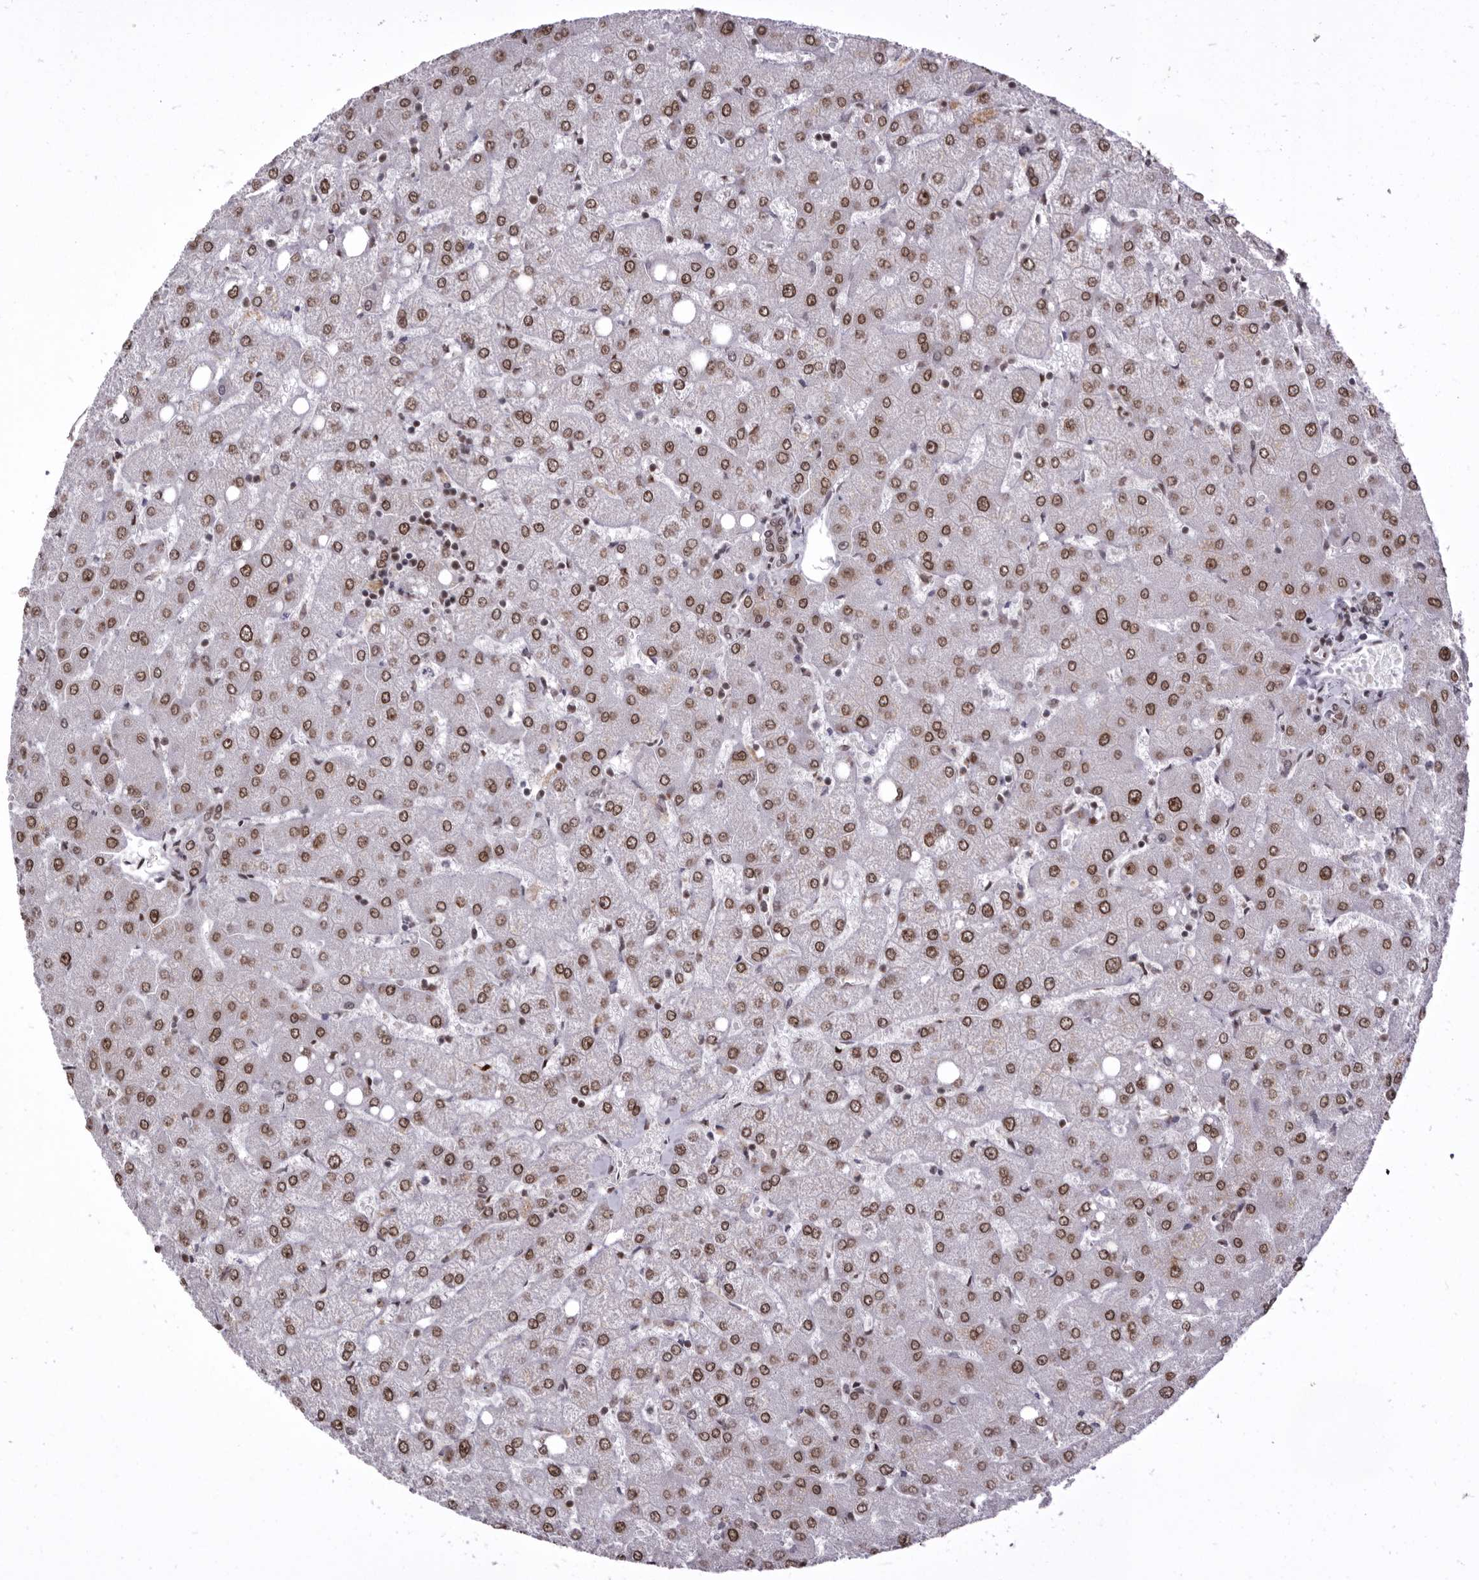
{"staining": {"intensity": "moderate", "quantity": ">75%", "location": "nuclear"}, "tissue": "liver", "cell_type": "Cholangiocytes", "image_type": "normal", "snomed": [{"axis": "morphology", "description": "Normal tissue, NOS"}, {"axis": "topography", "description": "Liver"}], "caption": "Immunohistochemical staining of benign liver reveals >75% levels of moderate nuclear protein staining in about >75% of cholangiocytes.", "gene": "CHTOP", "patient": {"sex": "female", "age": 54}}